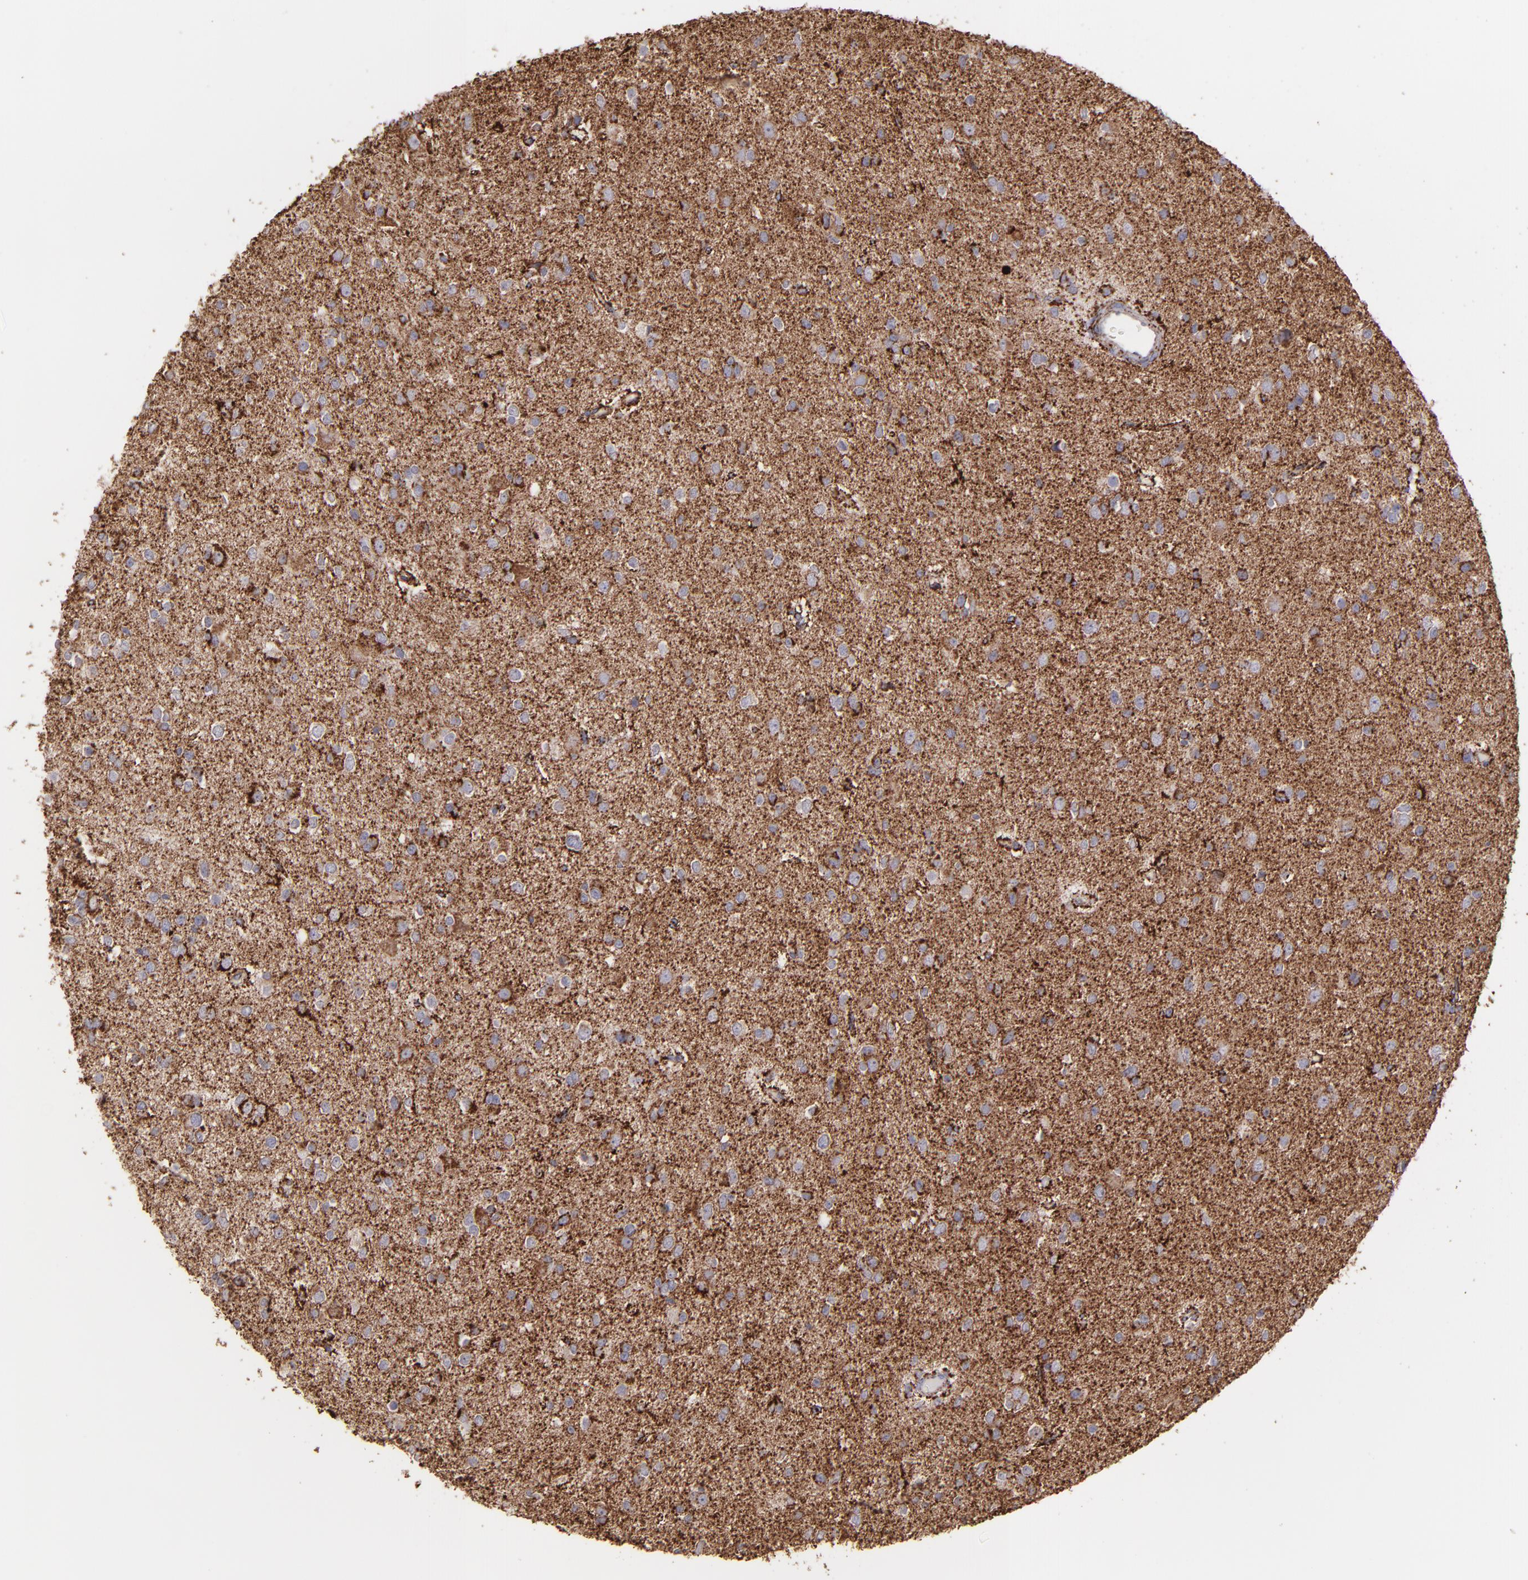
{"staining": {"intensity": "strong", "quantity": ">75%", "location": "cytoplasmic/membranous"}, "tissue": "glioma", "cell_type": "Tumor cells", "image_type": "cancer", "snomed": [{"axis": "morphology", "description": "Glioma, malignant, Low grade"}, {"axis": "topography", "description": "Brain"}], "caption": "Human malignant low-grade glioma stained for a protein (brown) shows strong cytoplasmic/membranous positive positivity in about >75% of tumor cells.", "gene": "MAOB", "patient": {"sex": "male", "age": 42}}